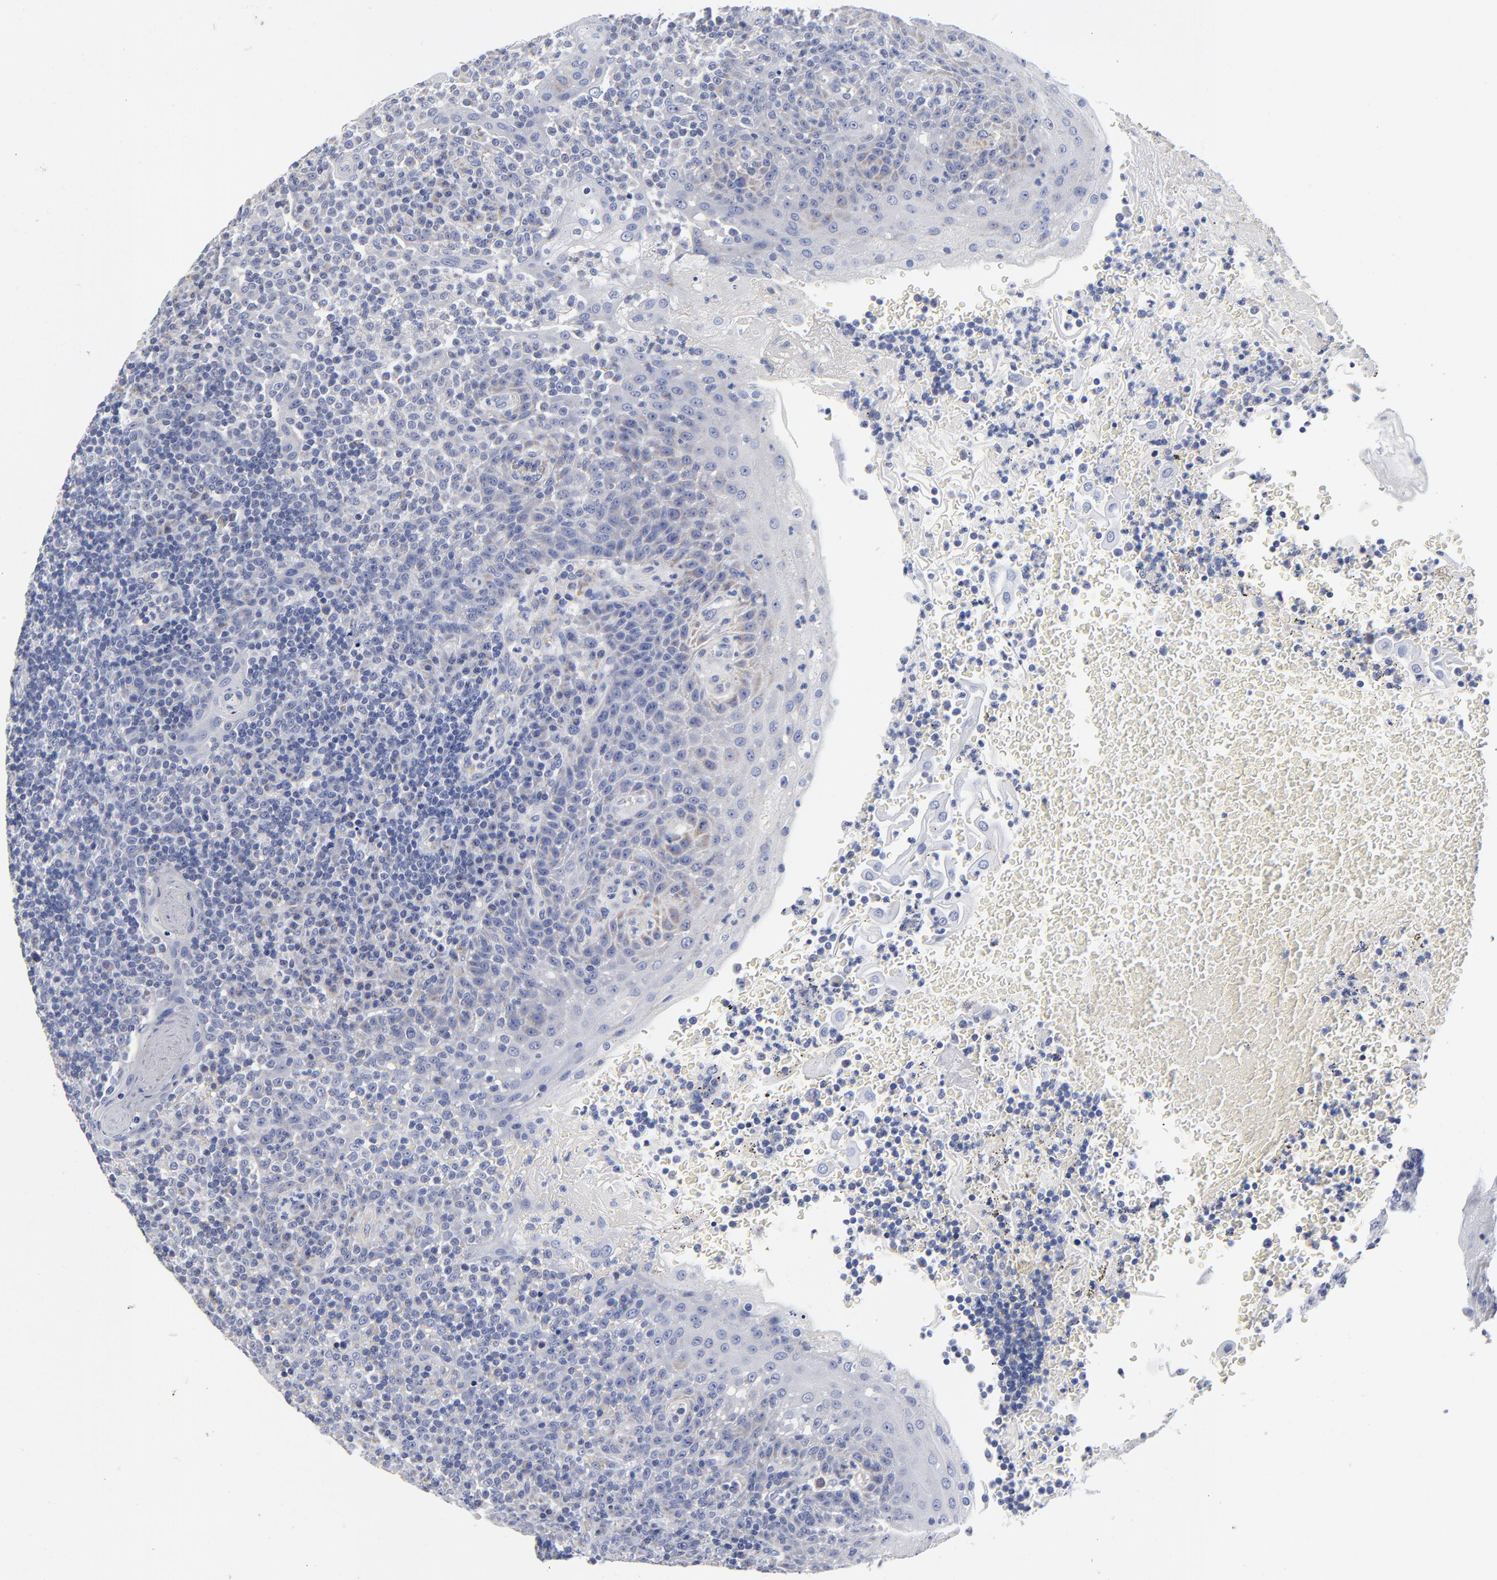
{"staining": {"intensity": "negative", "quantity": "none", "location": "none"}, "tissue": "tonsil", "cell_type": "Germinal center cells", "image_type": "normal", "snomed": [{"axis": "morphology", "description": "Normal tissue, NOS"}, {"axis": "topography", "description": "Tonsil"}], "caption": "An IHC photomicrograph of normal tonsil is shown. There is no staining in germinal center cells of tonsil. The staining is performed using DAB (3,3'-diaminobenzidine) brown chromogen with nuclei counter-stained in using hematoxylin.", "gene": "PTP4A1", "patient": {"sex": "female", "age": 40}}